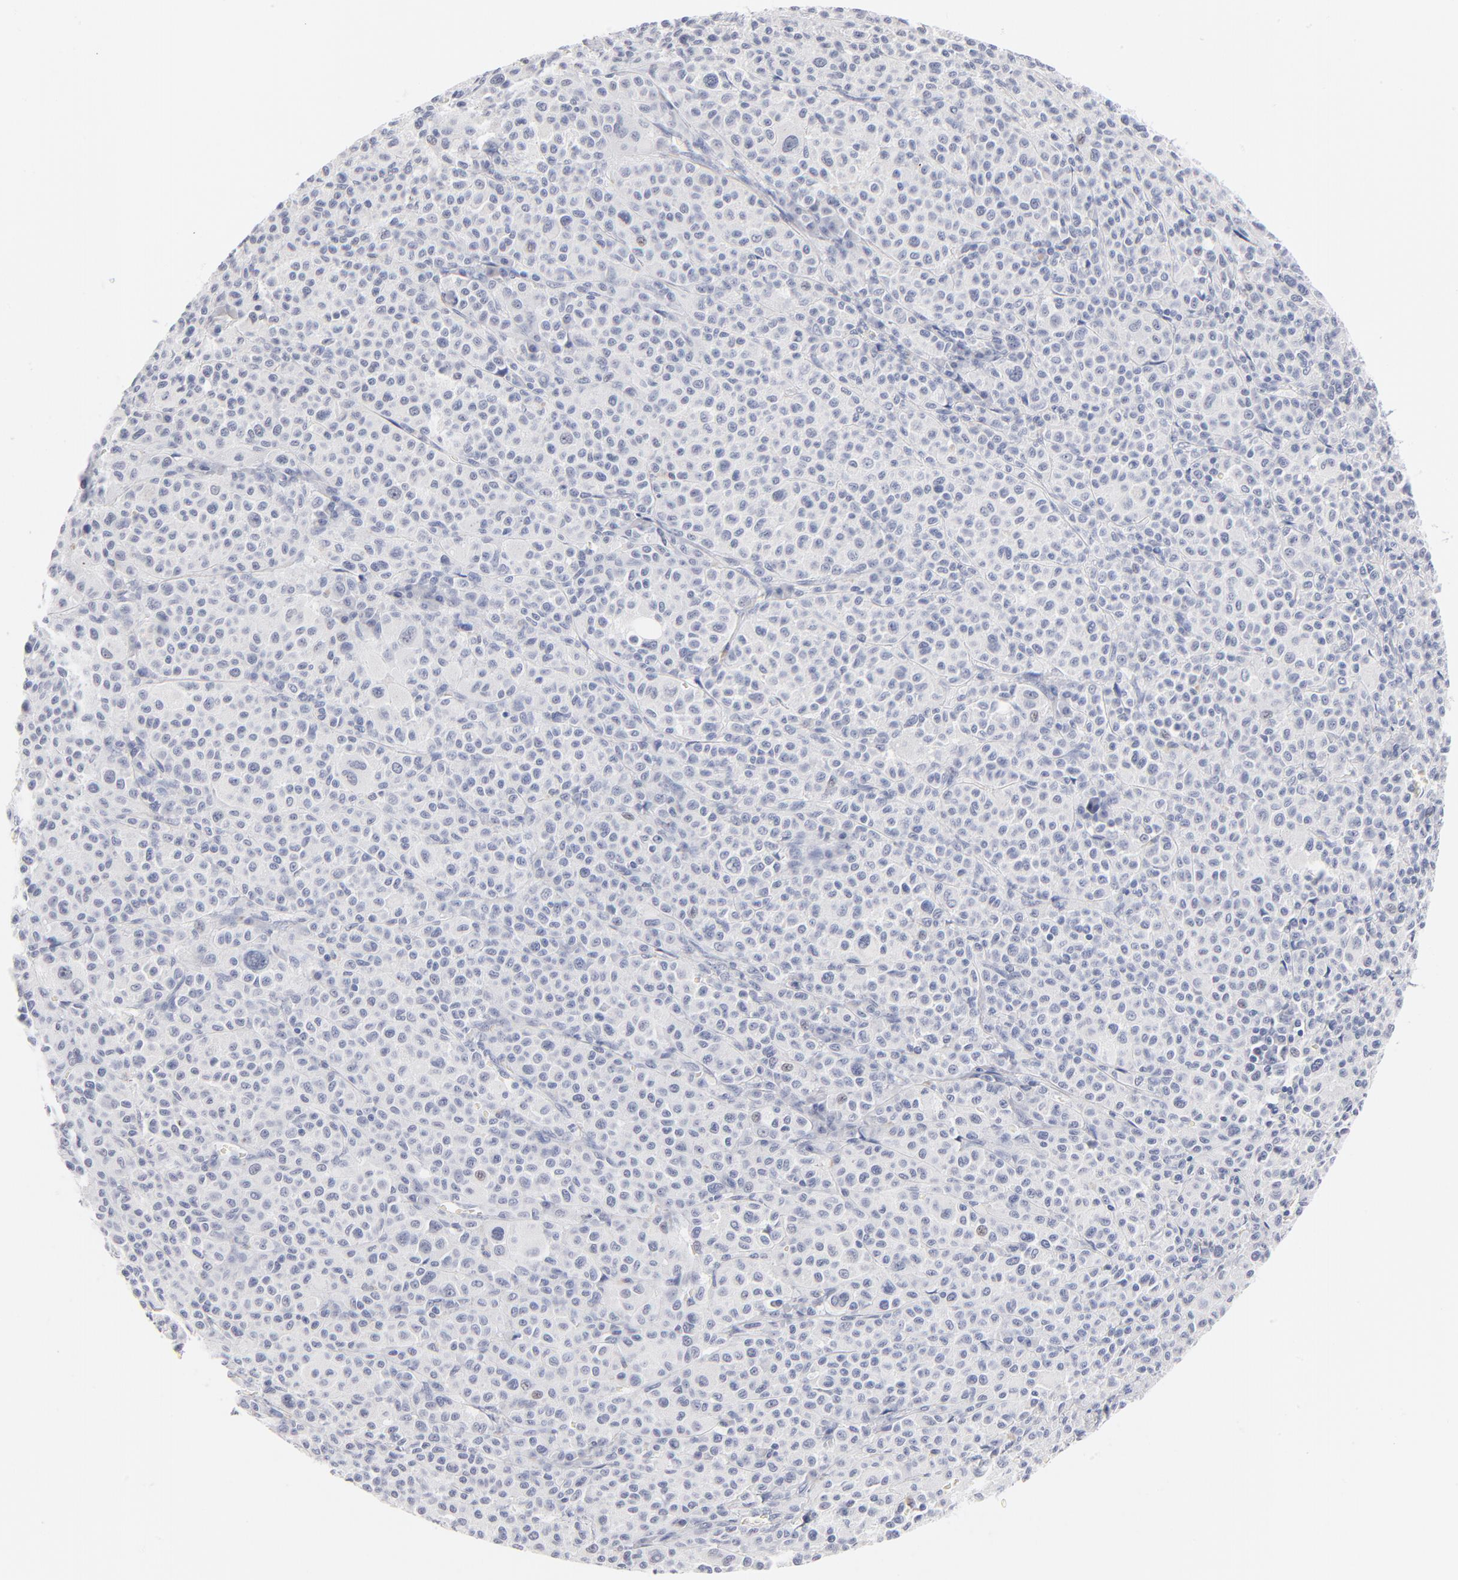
{"staining": {"intensity": "negative", "quantity": "none", "location": "none"}, "tissue": "melanoma", "cell_type": "Tumor cells", "image_type": "cancer", "snomed": [{"axis": "morphology", "description": "Malignant melanoma, Metastatic site"}, {"axis": "topography", "description": "Skin"}], "caption": "Human malignant melanoma (metastatic site) stained for a protein using immunohistochemistry shows no staining in tumor cells.", "gene": "KHNYN", "patient": {"sex": "female", "age": 74}}